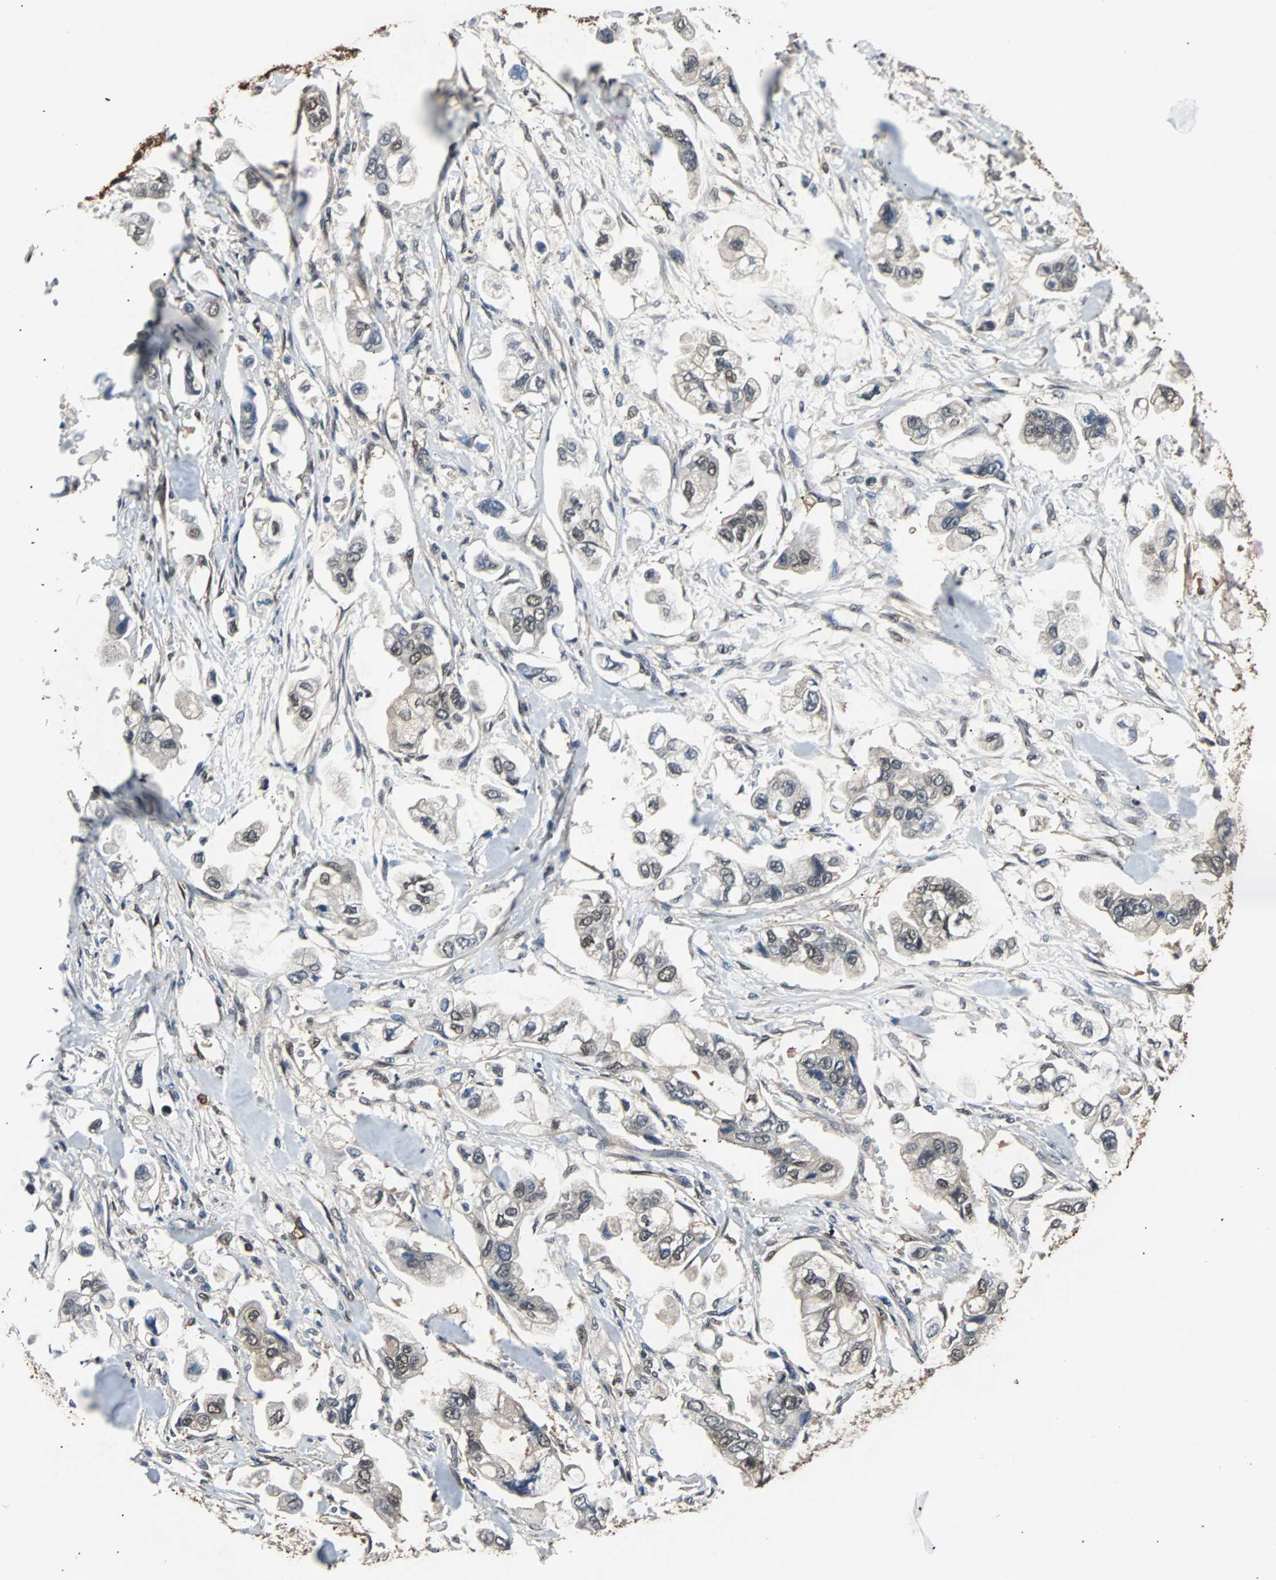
{"staining": {"intensity": "weak", "quantity": "25%-75%", "location": "cytoplasmic/membranous"}, "tissue": "stomach cancer", "cell_type": "Tumor cells", "image_type": "cancer", "snomed": [{"axis": "morphology", "description": "Adenocarcinoma, NOS"}, {"axis": "topography", "description": "Stomach"}], "caption": "There is low levels of weak cytoplasmic/membranous positivity in tumor cells of stomach cancer (adenocarcinoma), as demonstrated by immunohistochemical staining (brown color).", "gene": "PRDX6", "patient": {"sex": "male", "age": 62}}